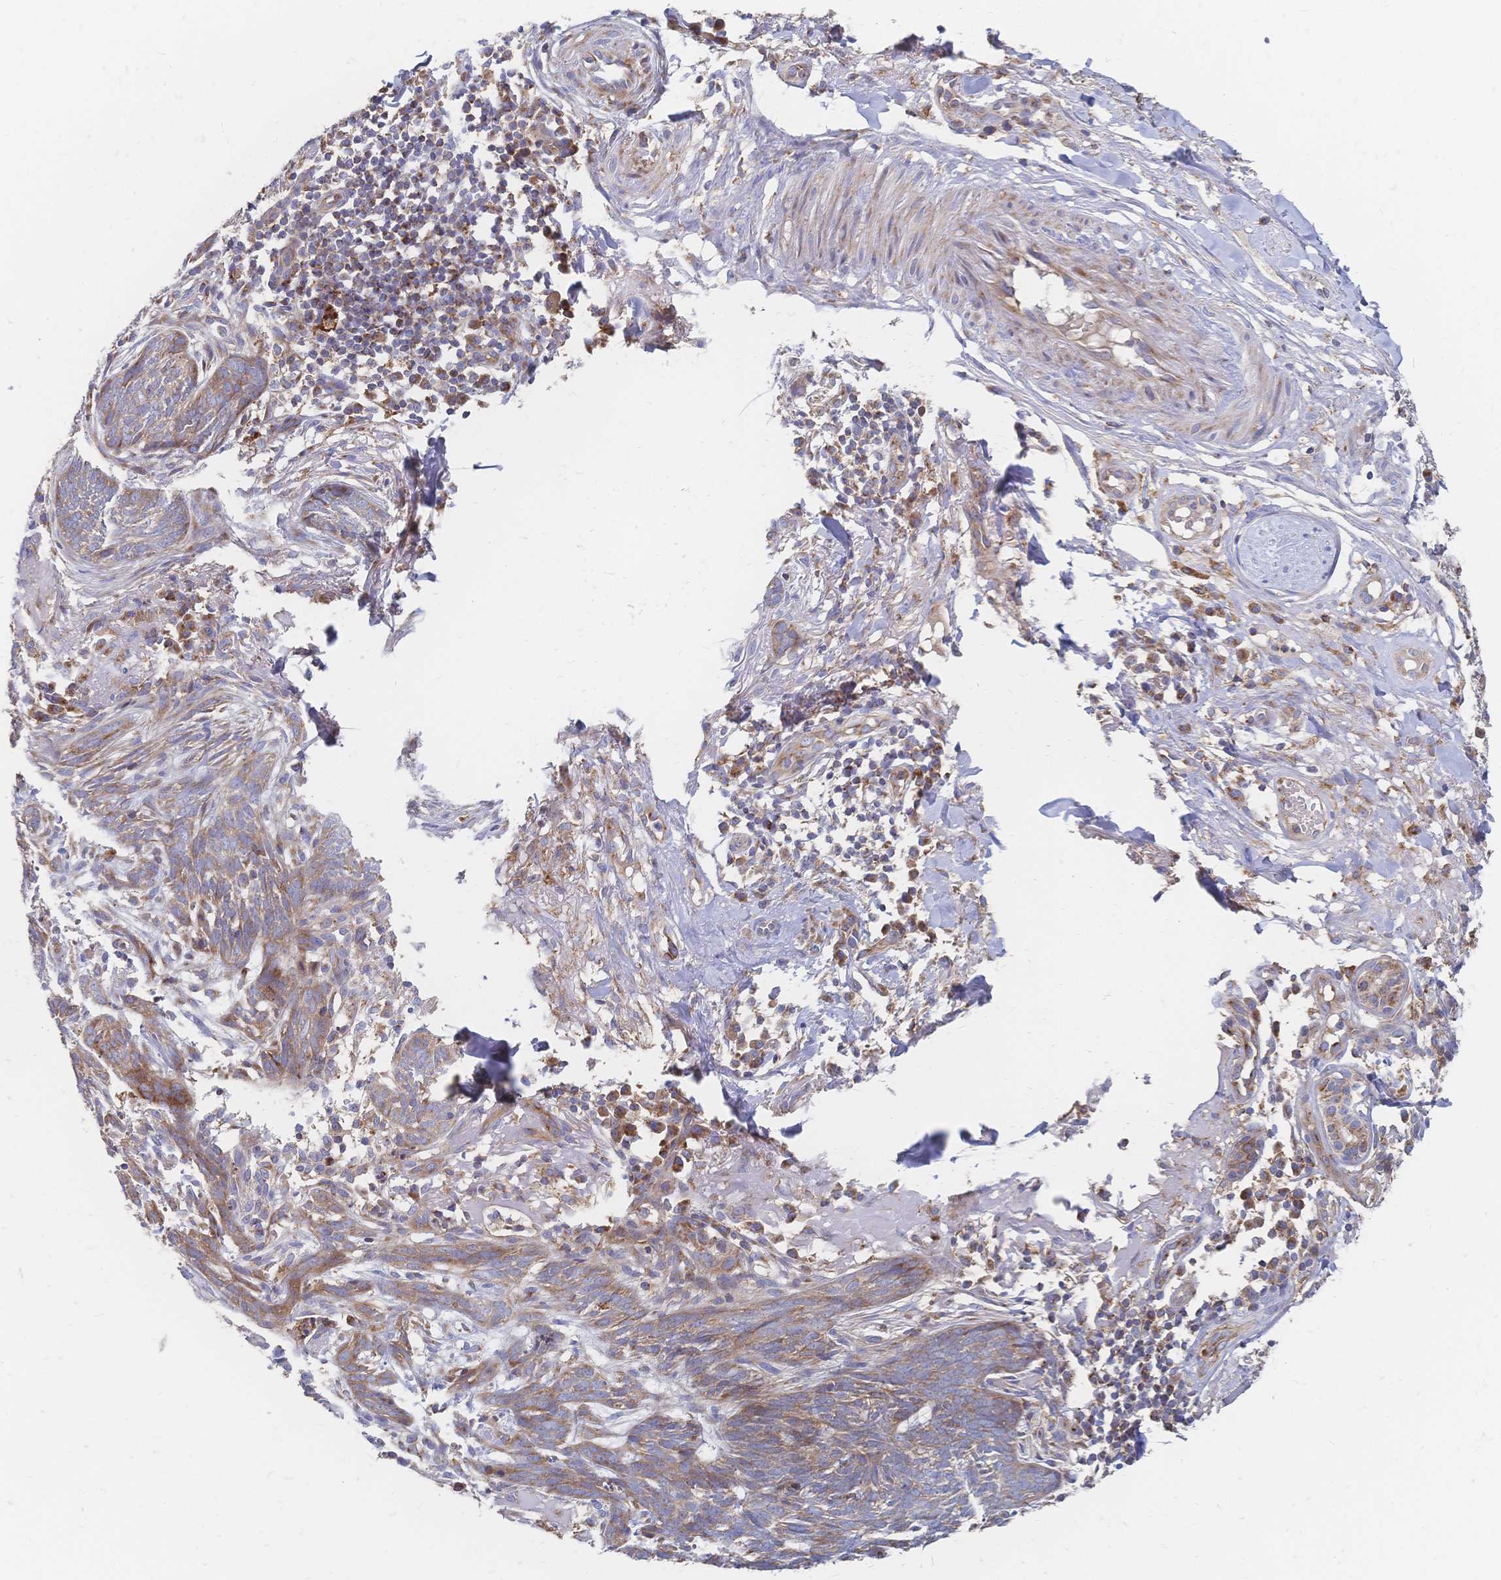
{"staining": {"intensity": "weak", "quantity": ">75%", "location": "cytoplasmic/membranous"}, "tissue": "skin cancer", "cell_type": "Tumor cells", "image_type": "cancer", "snomed": [{"axis": "morphology", "description": "Basal cell carcinoma"}, {"axis": "topography", "description": "Skin"}], "caption": "A brown stain labels weak cytoplasmic/membranous staining of a protein in human basal cell carcinoma (skin) tumor cells. (Stains: DAB (3,3'-diaminobenzidine) in brown, nuclei in blue, Microscopy: brightfield microscopy at high magnification).", "gene": "SORBS1", "patient": {"sex": "female", "age": 93}}